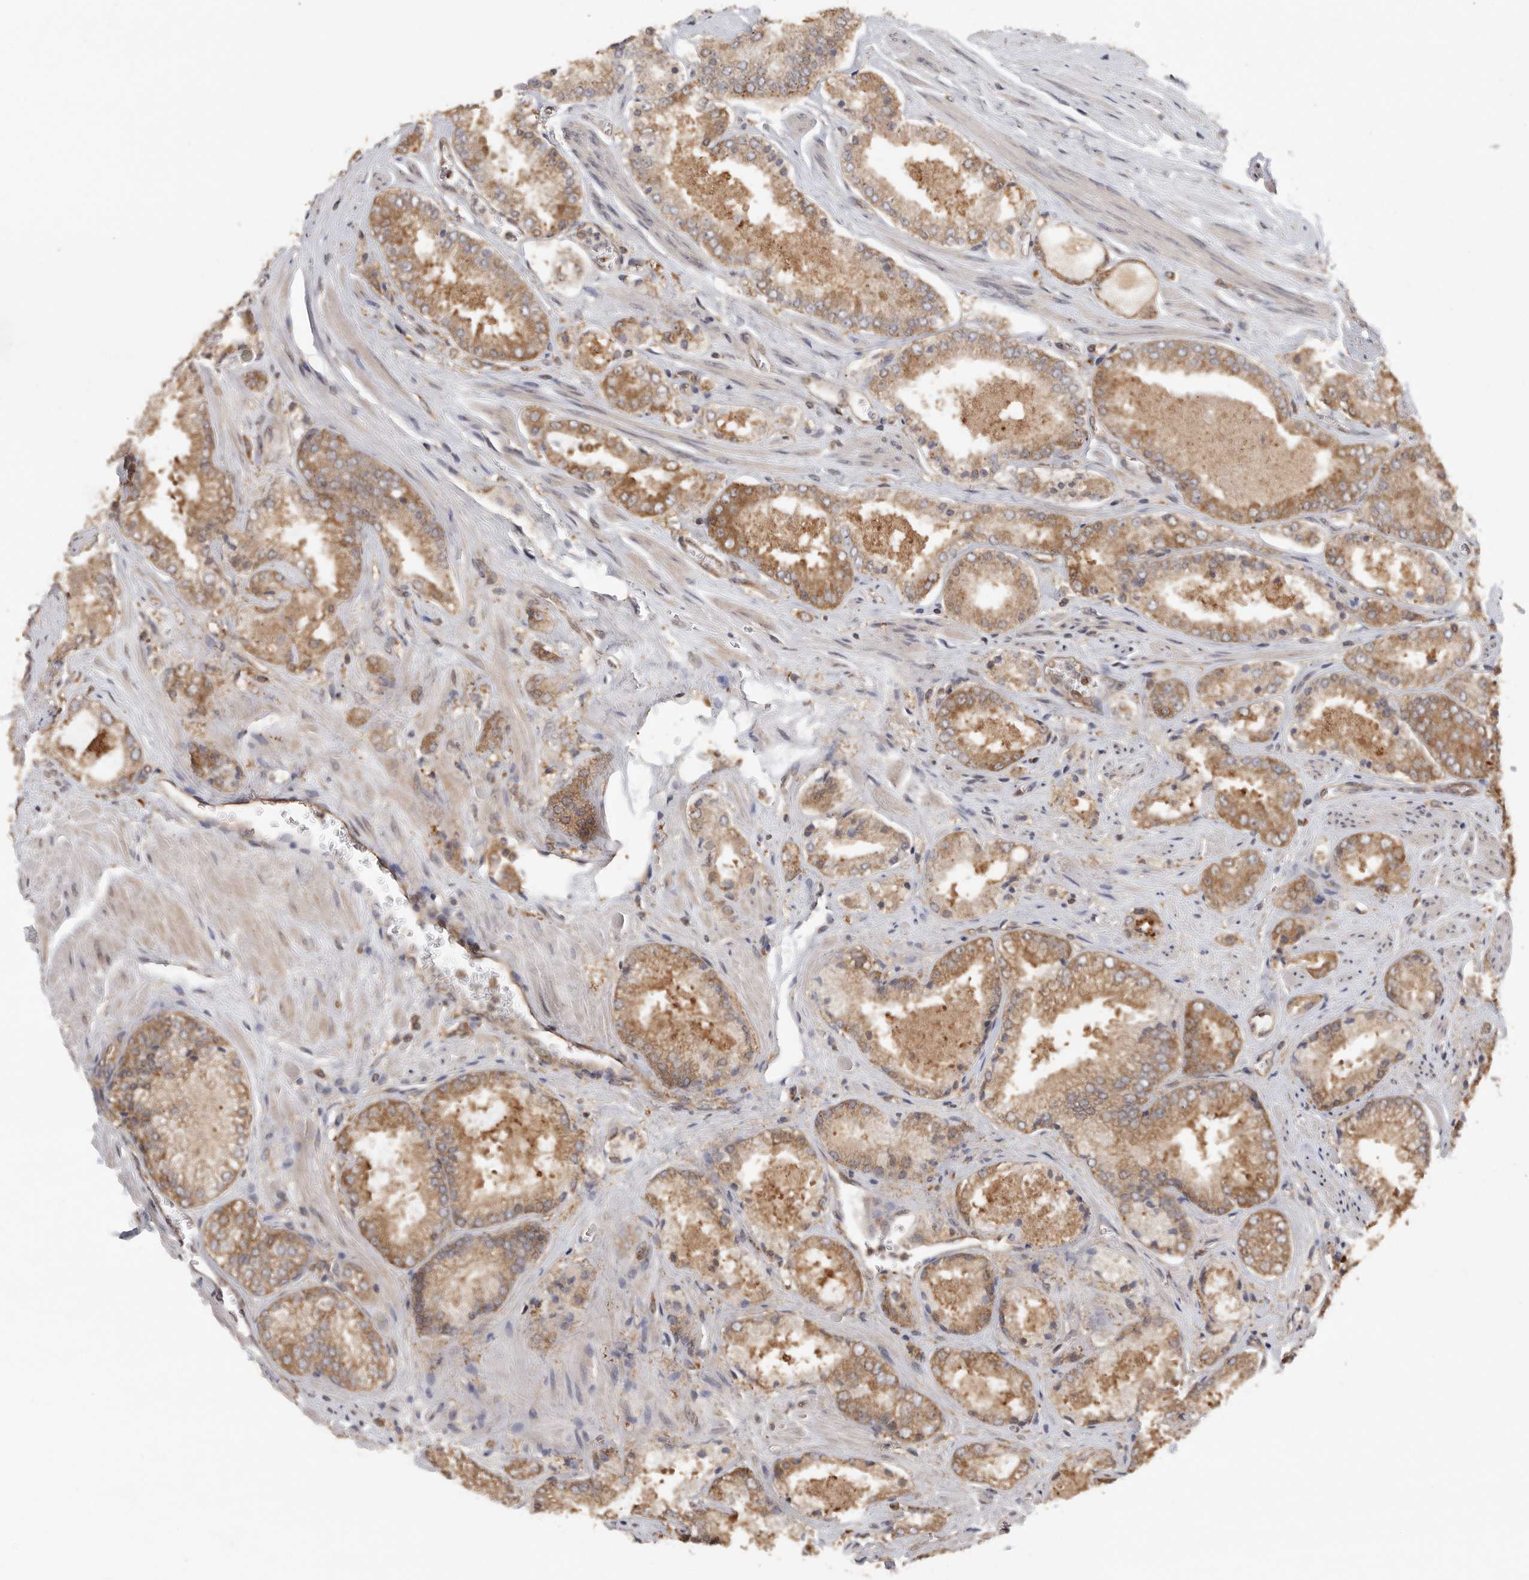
{"staining": {"intensity": "moderate", "quantity": ">75%", "location": "cytoplasmic/membranous"}, "tissue": "prostate cancer", "cell_type": "Tumor cells", "image_type": "cancer", "snomed": [{"axis": "morphology", "description": "Adenocarcinoma, High grade"}, {"axis": "topography", "description": "Prostate"}], "caption": "DAB immunohistochemical staining of human prostate adenocarcinoma (high-grade) exhibits moderate cytoplasmic/membranous protein expression in approximately >75% of tumor cells.", "gene": "CCT8", "patient": {"sex": "male", "age": 58}}